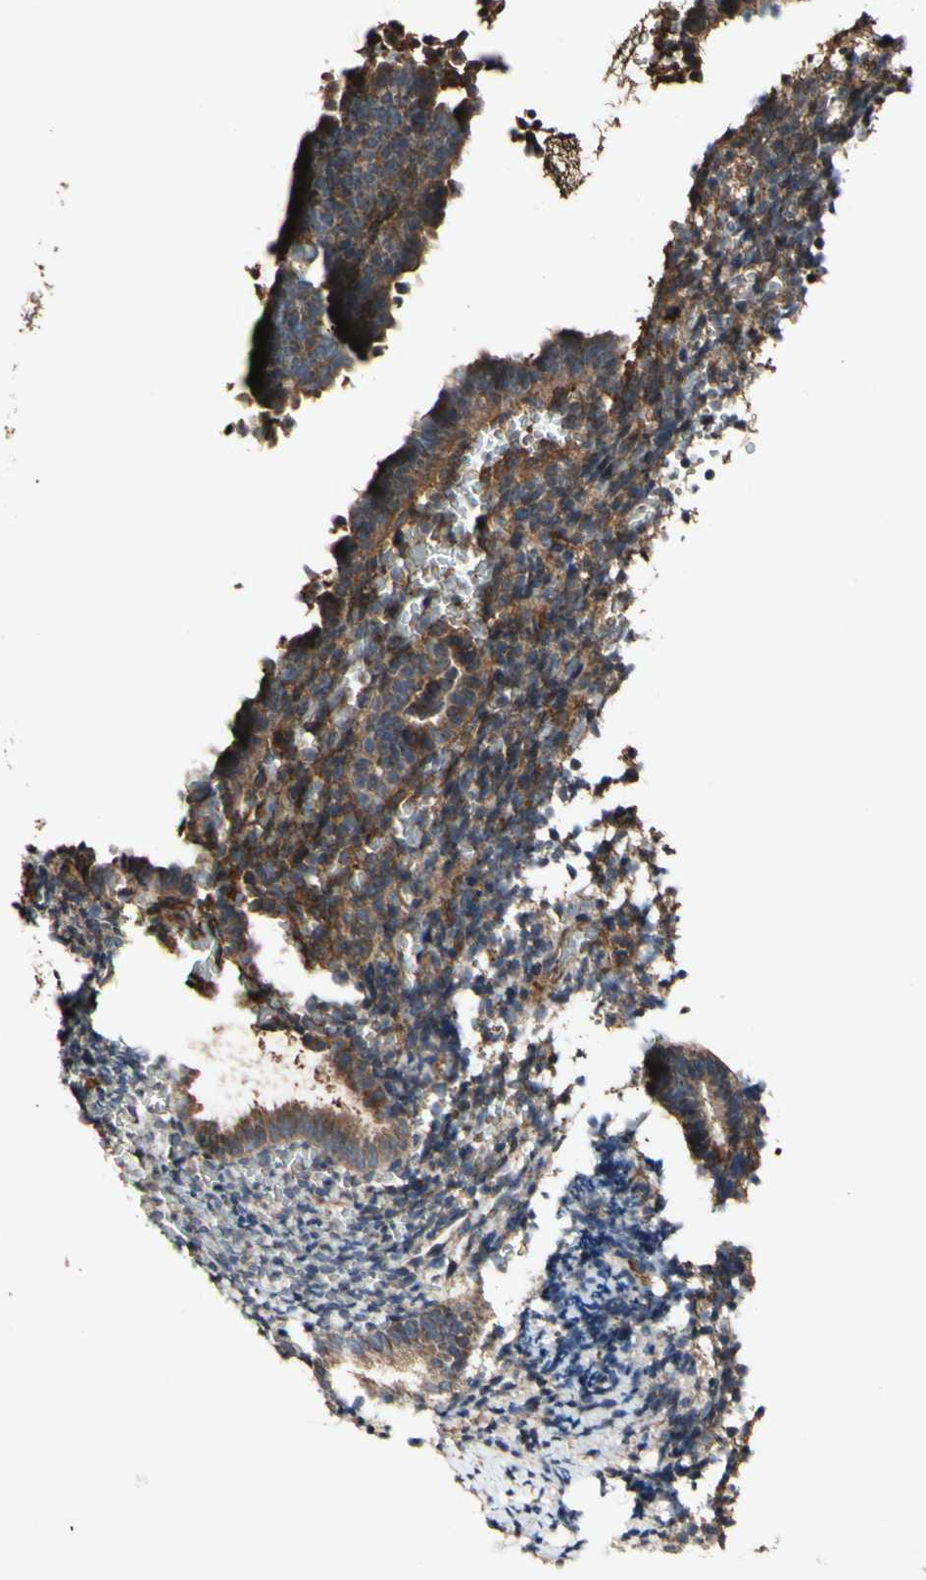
{"staining": {"intensity": "moderate", "quantity": "25%-75%", "location": "cytoplasmic/membranous"}, "tissue": "endometrium", "cell_type": "Cells in endometrial stroma", "image_type": "normal", "snomed": [{"axis": "morphology", "description": "Normal tissue, NOS"}, {"axis": "topography", "description": "Endometrium"}], "caption": "Protein expression analysis of normal human endometrium reveals moderate cytoplasmic/membranous staining in approximately 25%-75% of cells in endometrial stroma.", "gene": "PLAT", "patient": {"sex": "female", "age": 51}}